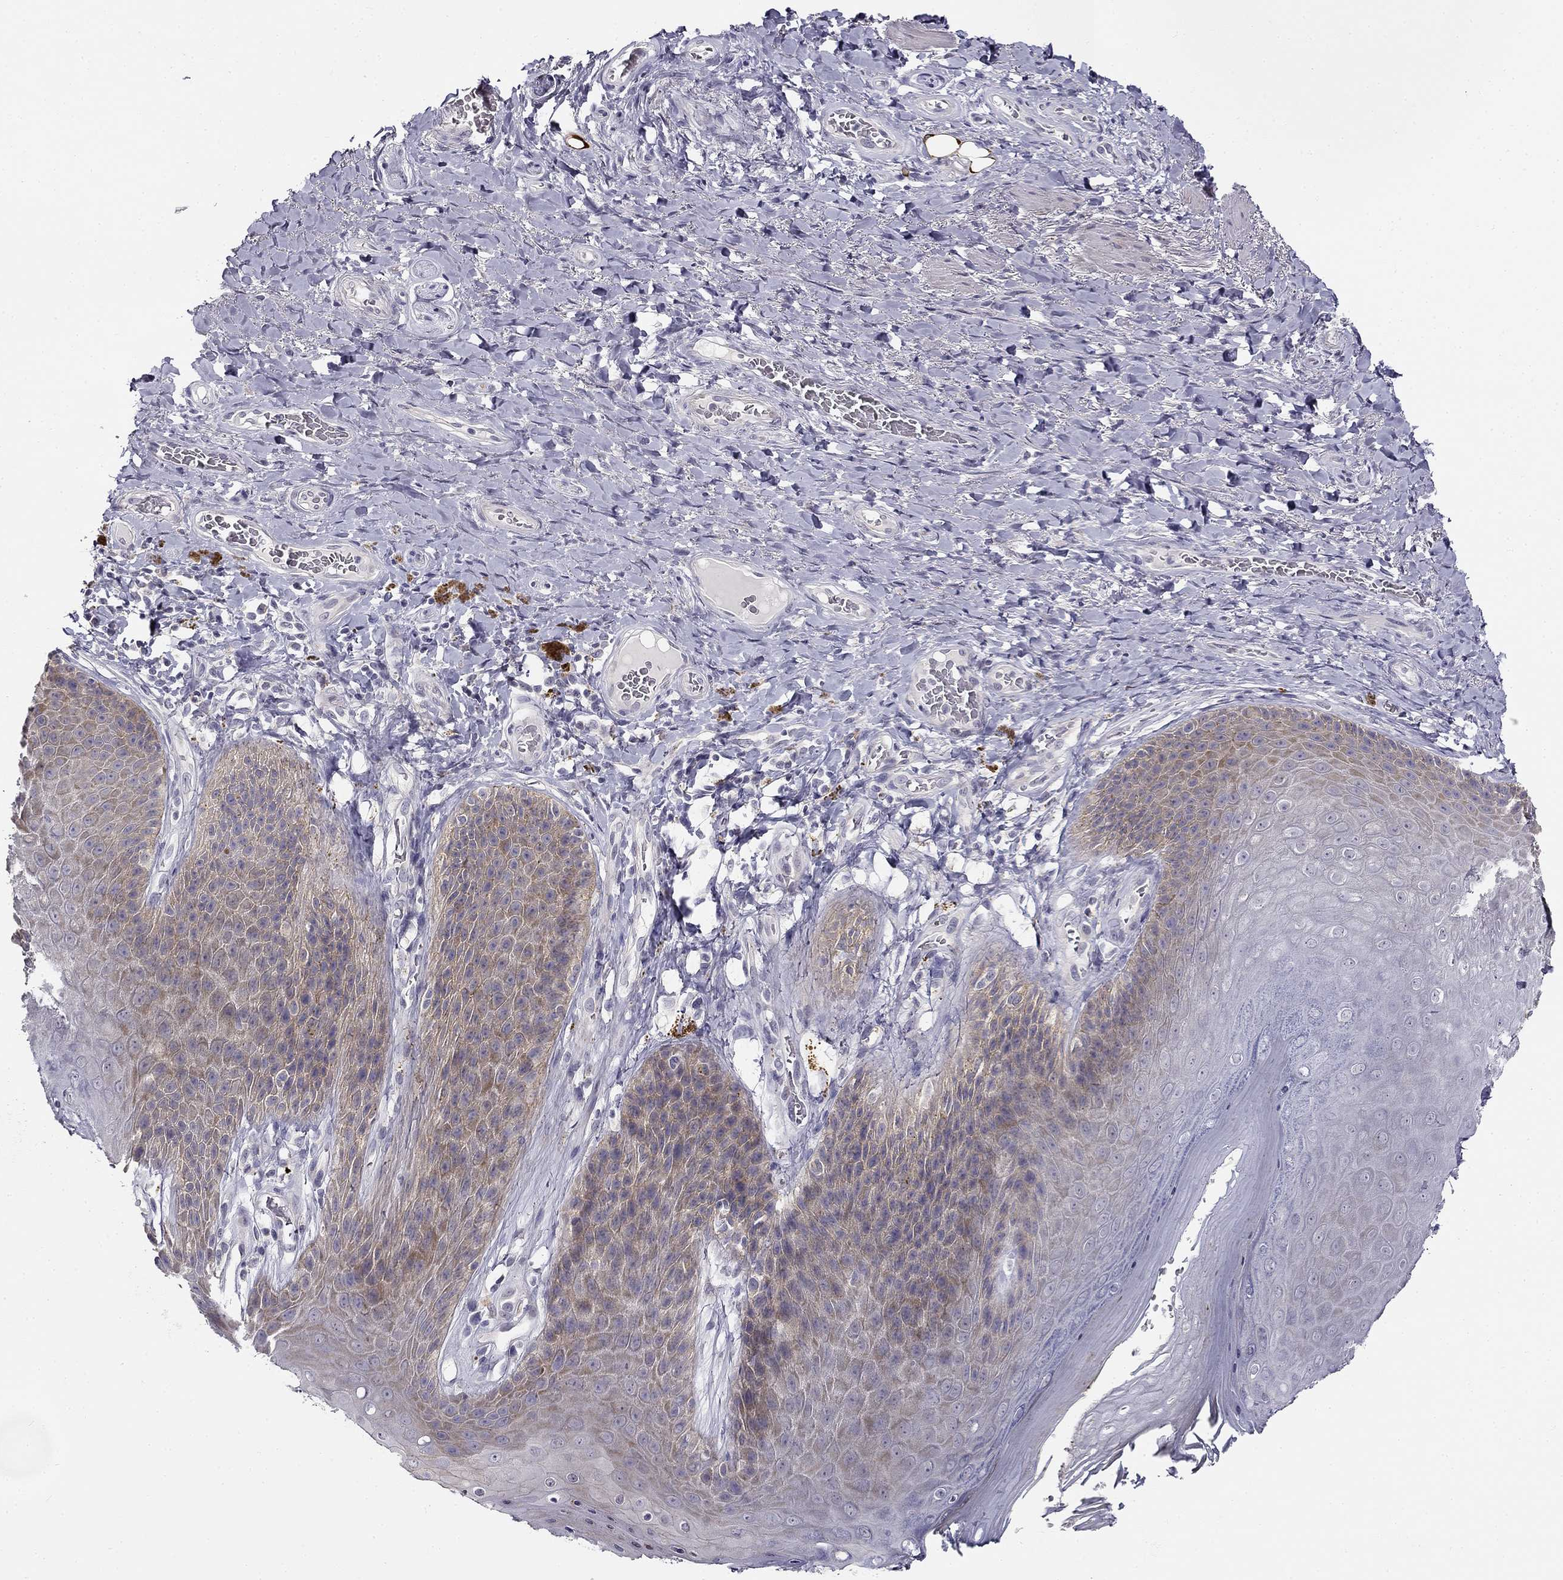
{"staining": {"intensity": "weak", "quantity": "25%-75%", "location": "cytoplasmic/membranous"}, "tissue": "skin", "cell_type": "Epidermal cells", "image_type": "normal", "snomed": [{"axis": "morphology", "description": "Normal tissue, NOS"}, {"axis": "topography", "description": "Skeletal muscle"}, {"axis": "topography", "description": "Anal"}, {"axis": "topography", "description": "Peripheral nerve tissue"}], "caption": "This photomicrograph exhibits IHC staining of normal human skin, with low weak cytoplasmic/membranous expression in approximately 25%-75% of epidermal cells.", "gene": "CNR1", "patient": {"sex": "male", "age": 53}}